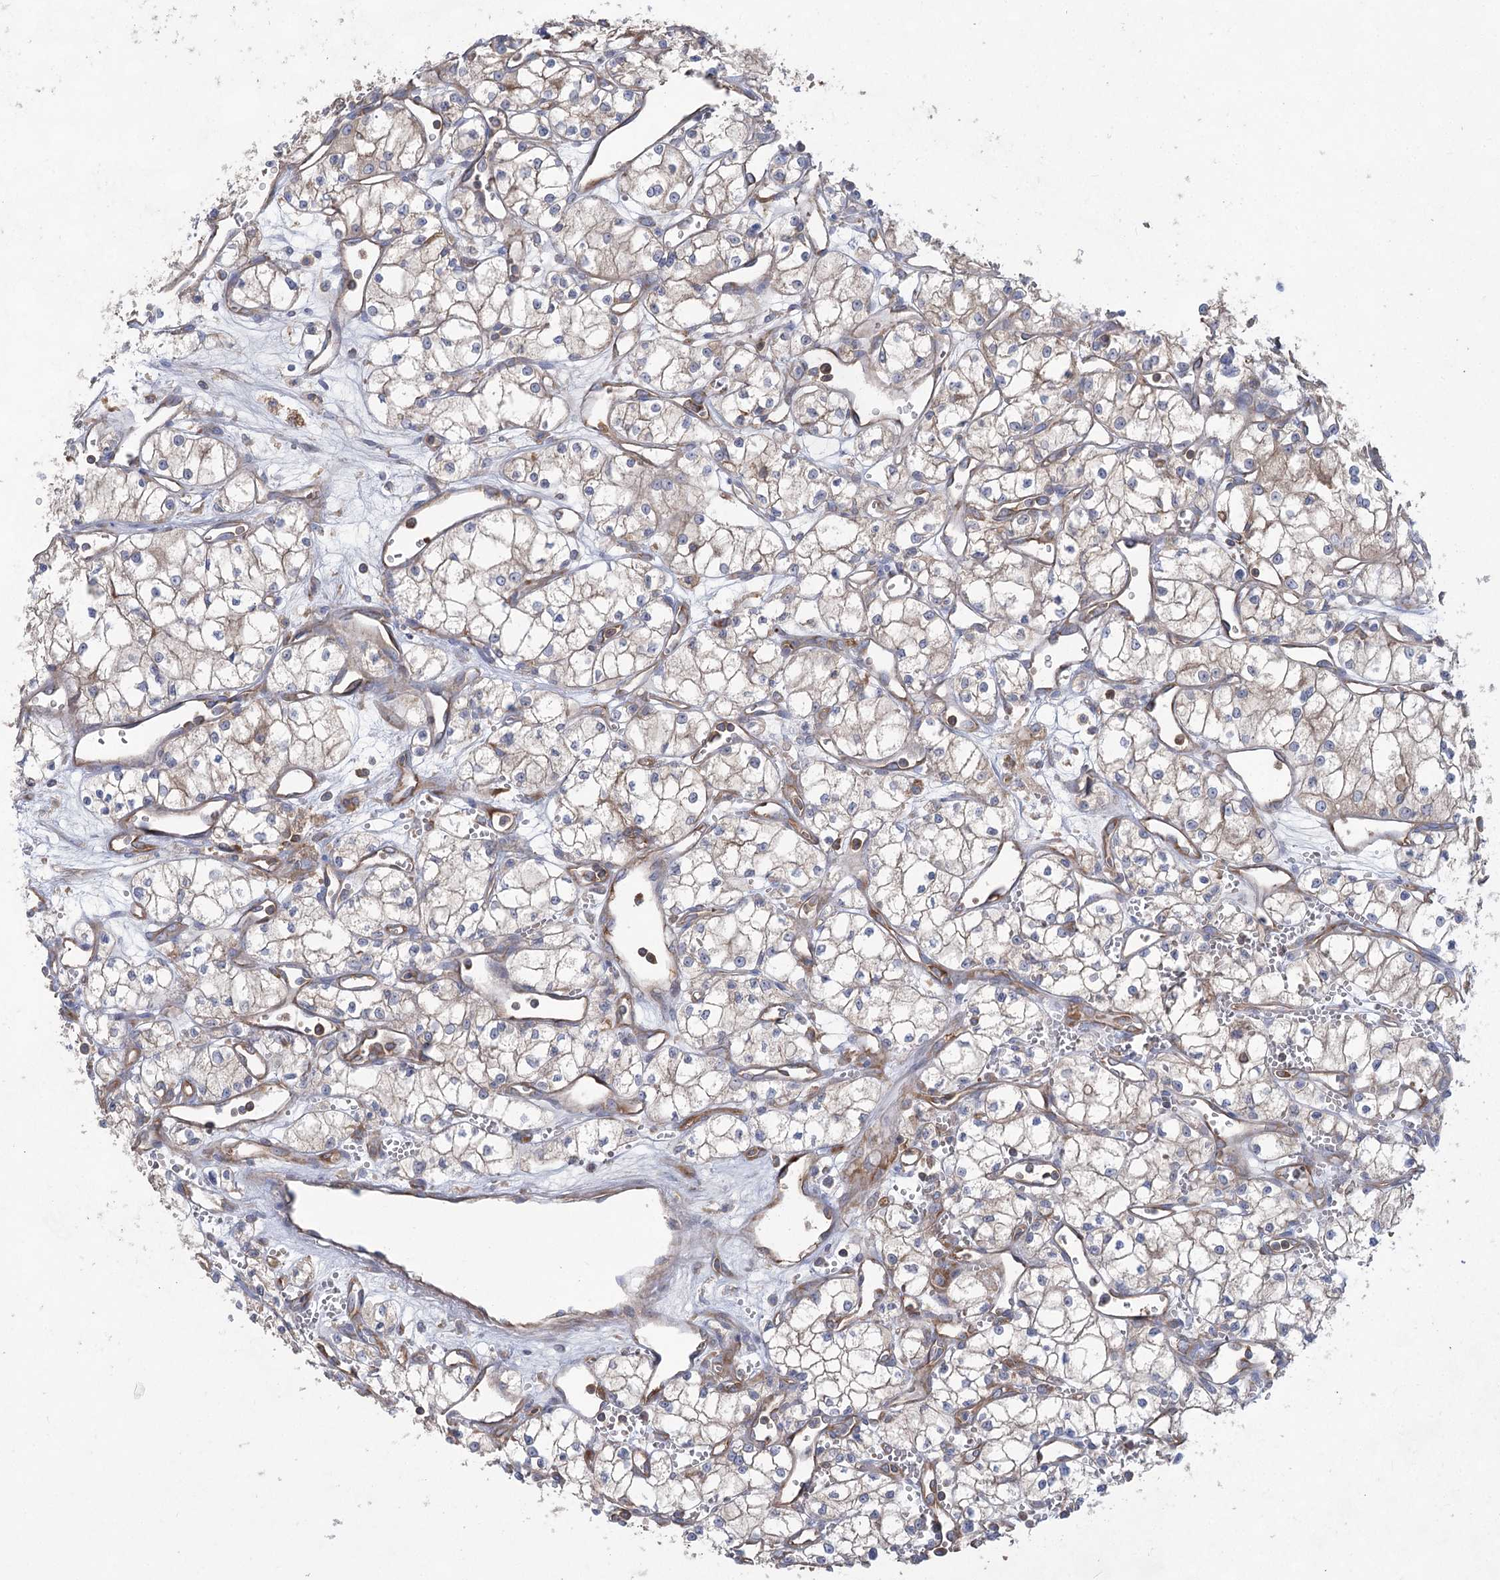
{"staining": {"intensity": "weak", "quantity": "<25%", "location": "cytoplasmic/membranous"}, "tissue": "renal cancer", "cell_type": "Tumor cells", "image_type": "cancer", "snomed": [{"axis": "morphology", "description": "Adenocarcinoma, NOS"}, {"axis": "topography", "description": "Kidney"}], "caption": "Human renal cancer (adenocarcinoma) stained for a protein using immunohistochemistry exhibits no positivity in tumor cells.", "gene": "EIF3A", "patient": {"sex": "male", "age": 59}}